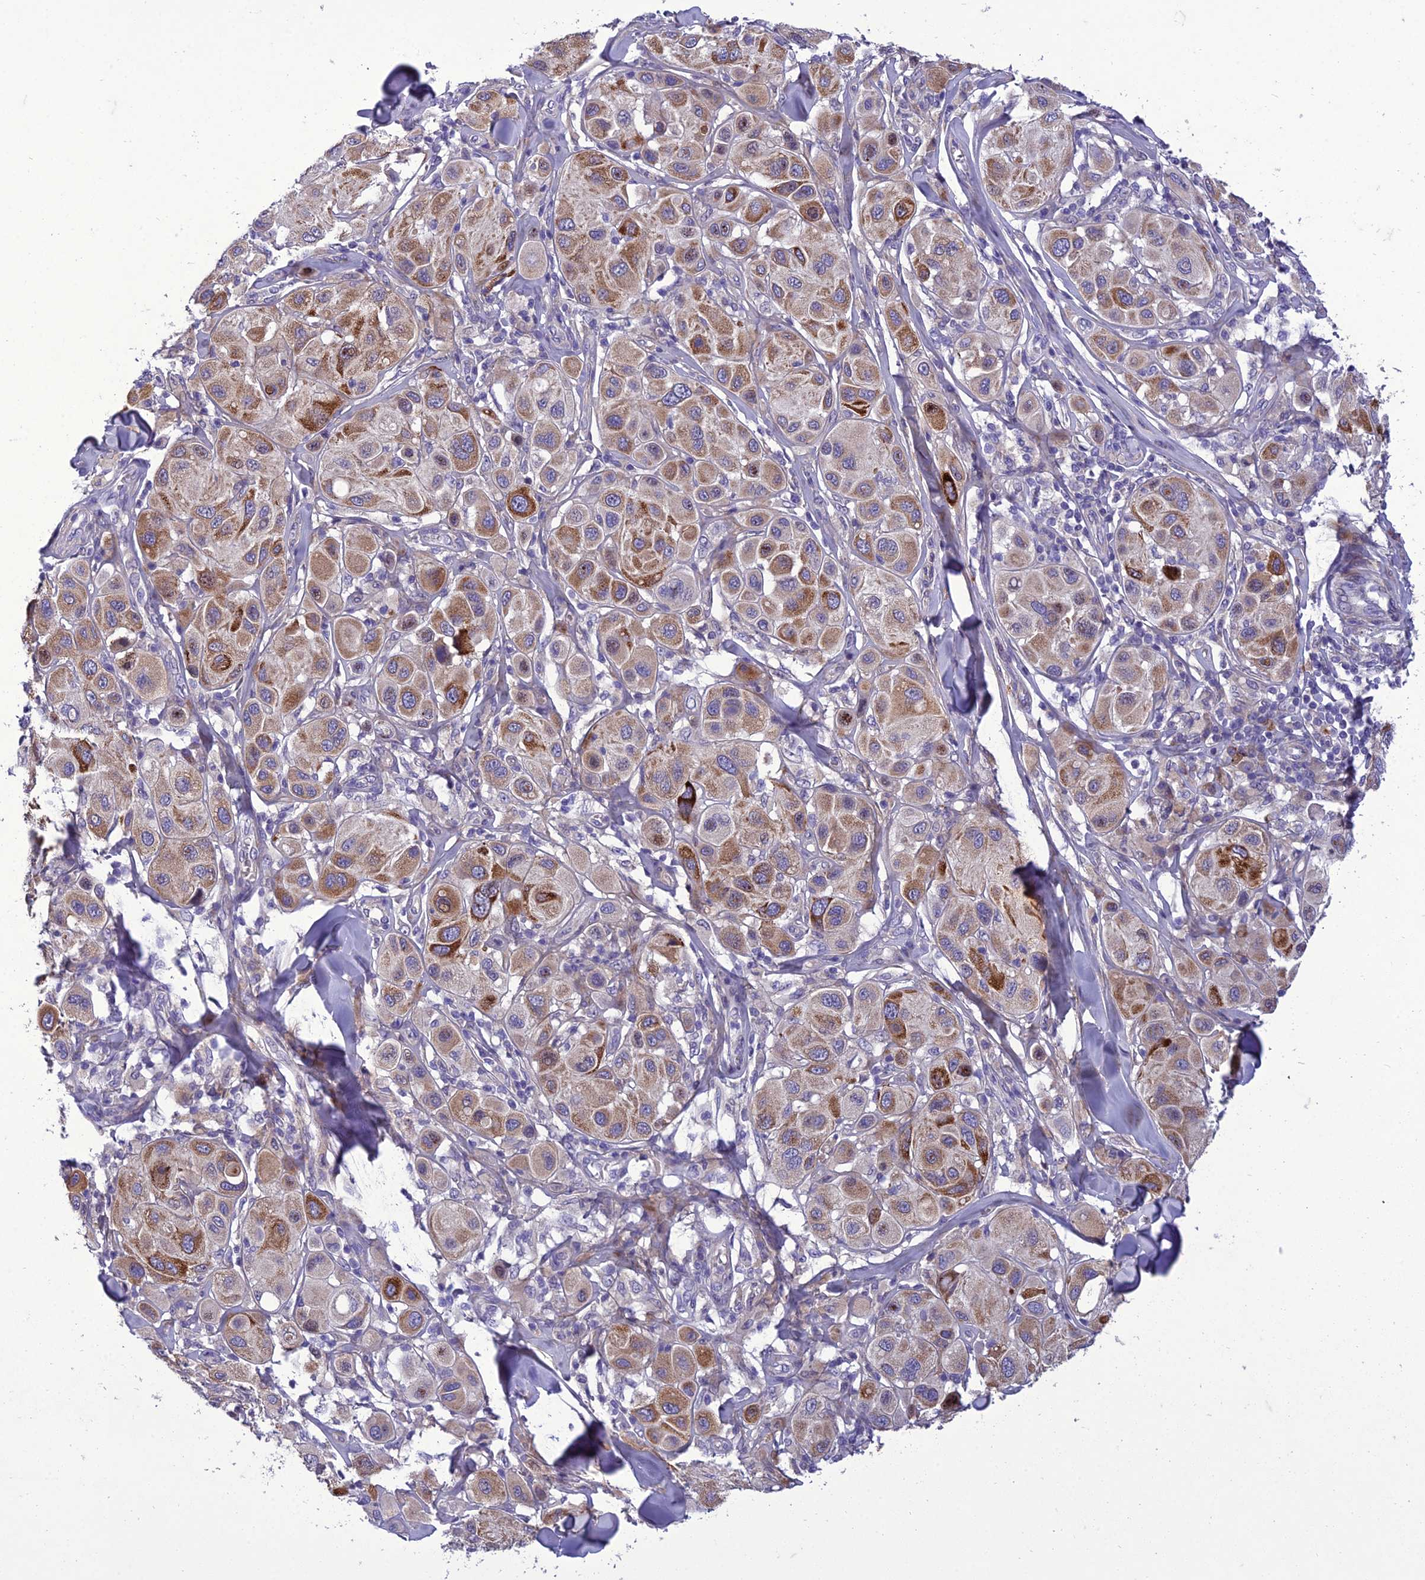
{"staining": {"intensity": "moderate", "quantity": ">75%", "location": "cytoplasmic/membranous"}, "tissue": "melanoma", "cell_type": "Tumor cells", "image_type": "cancer", "snomed": [{"axis": "morphology", "description": "Malignant melanoma, Metastatic site"}, {"axis": "topography", "description": "Skin"}], "caption": "Melanoma was stained to show a protein in brown. There is medium levels of moderate cytoplasmic/membranous expression in approximately >75% of tumor cells.", "gene": "ADIPOR2", "patient": {"sex": "male", "age": 41}}